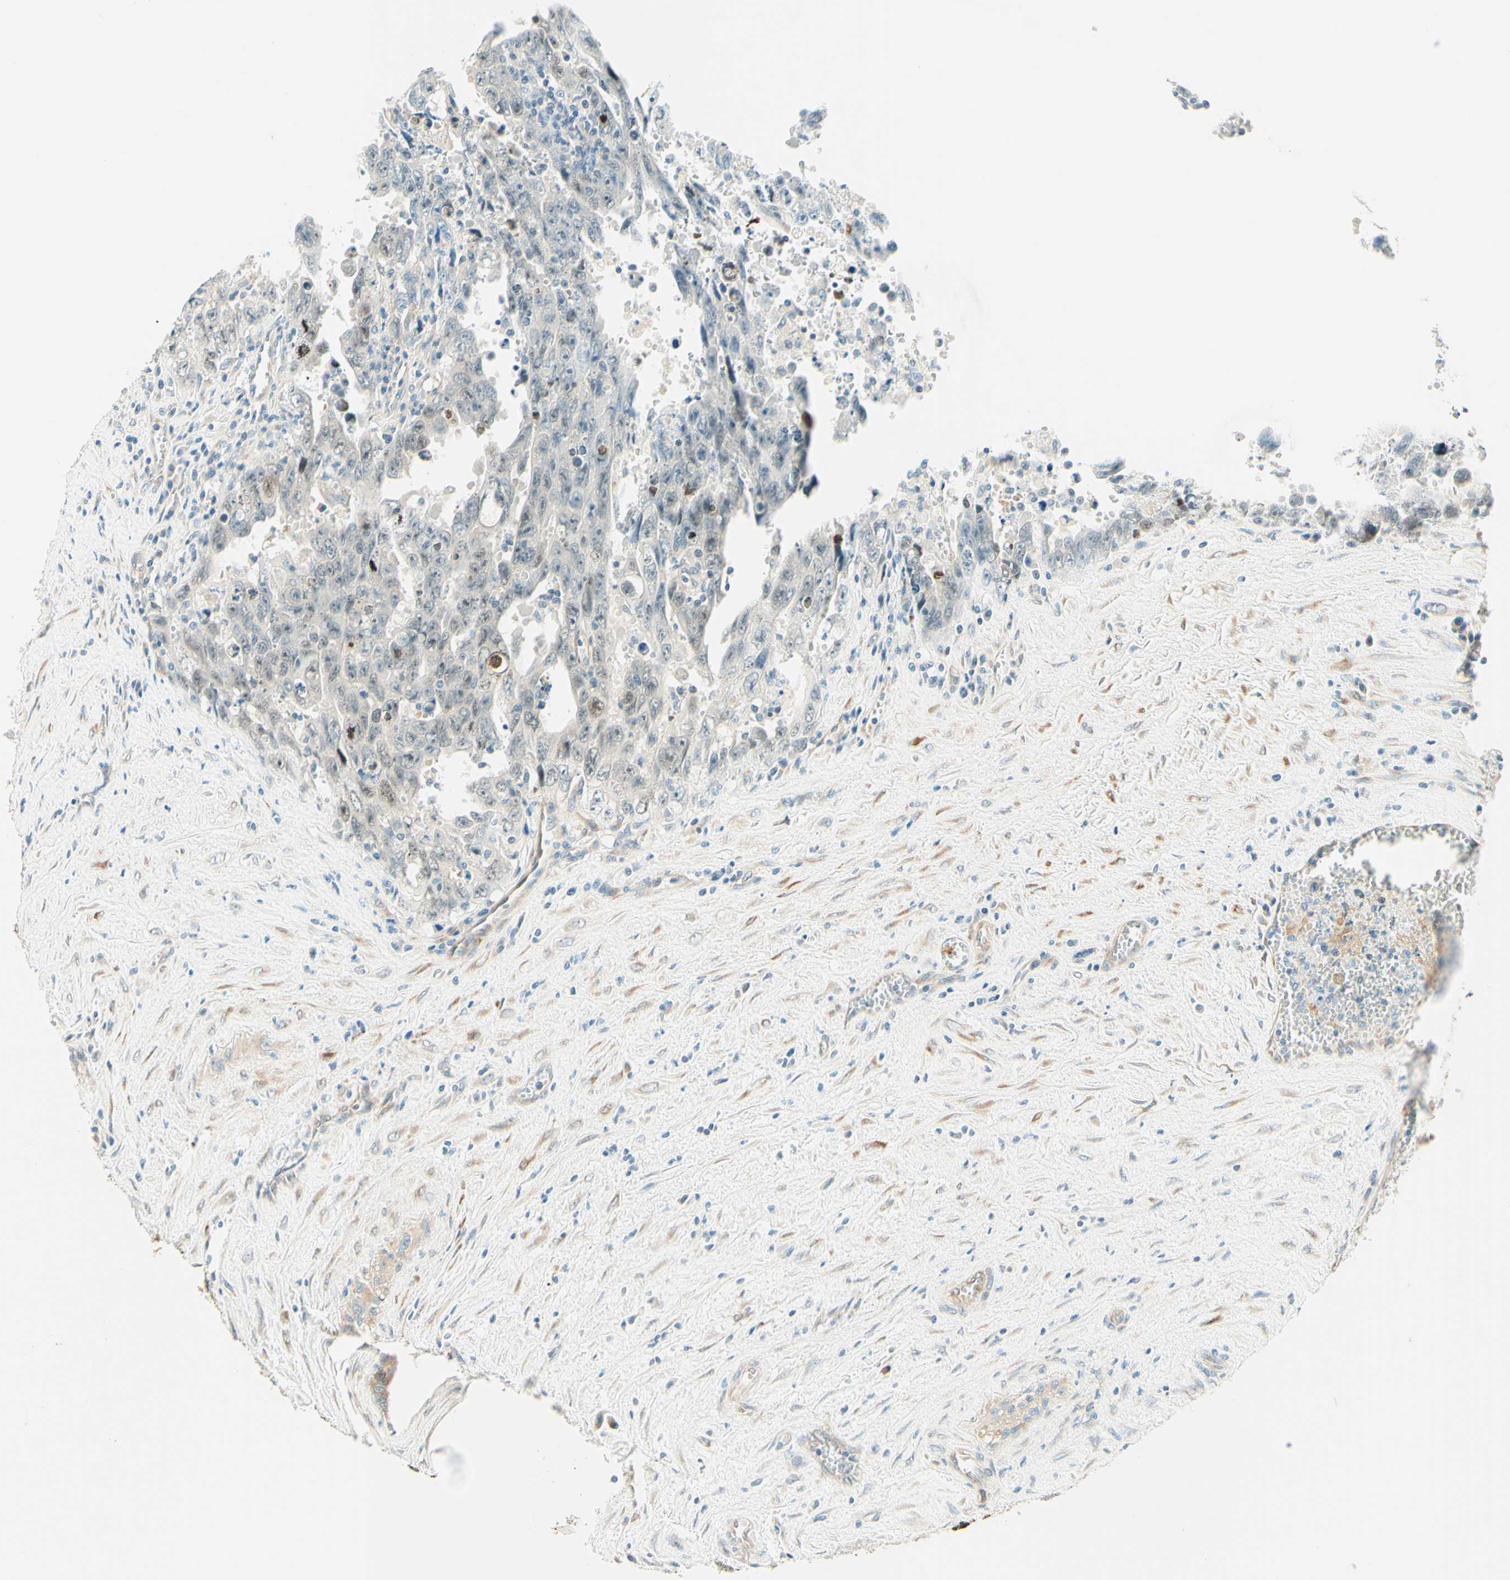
{"staining": {"intensity": "weak", "quantity": "25%-75%", "location": "cytoplasmic/membranous,nuclear"}, "tissue": "testis cancer", "cell_type": "Tumor cells", "image_type": "cancer", "snomed": [{"axis": "morphology", "description": "Carcinoma, Embryonal, NOS"}, {"axis": "topography", "description": "Testis"}], "caption": "Weak cytoplasmic/membranous and nuclear expression is seen in about 25%-75% of tumor cells in testis cancer.", "gene": "TAOK2", "patient": {"sex": "male", "age": 28}}